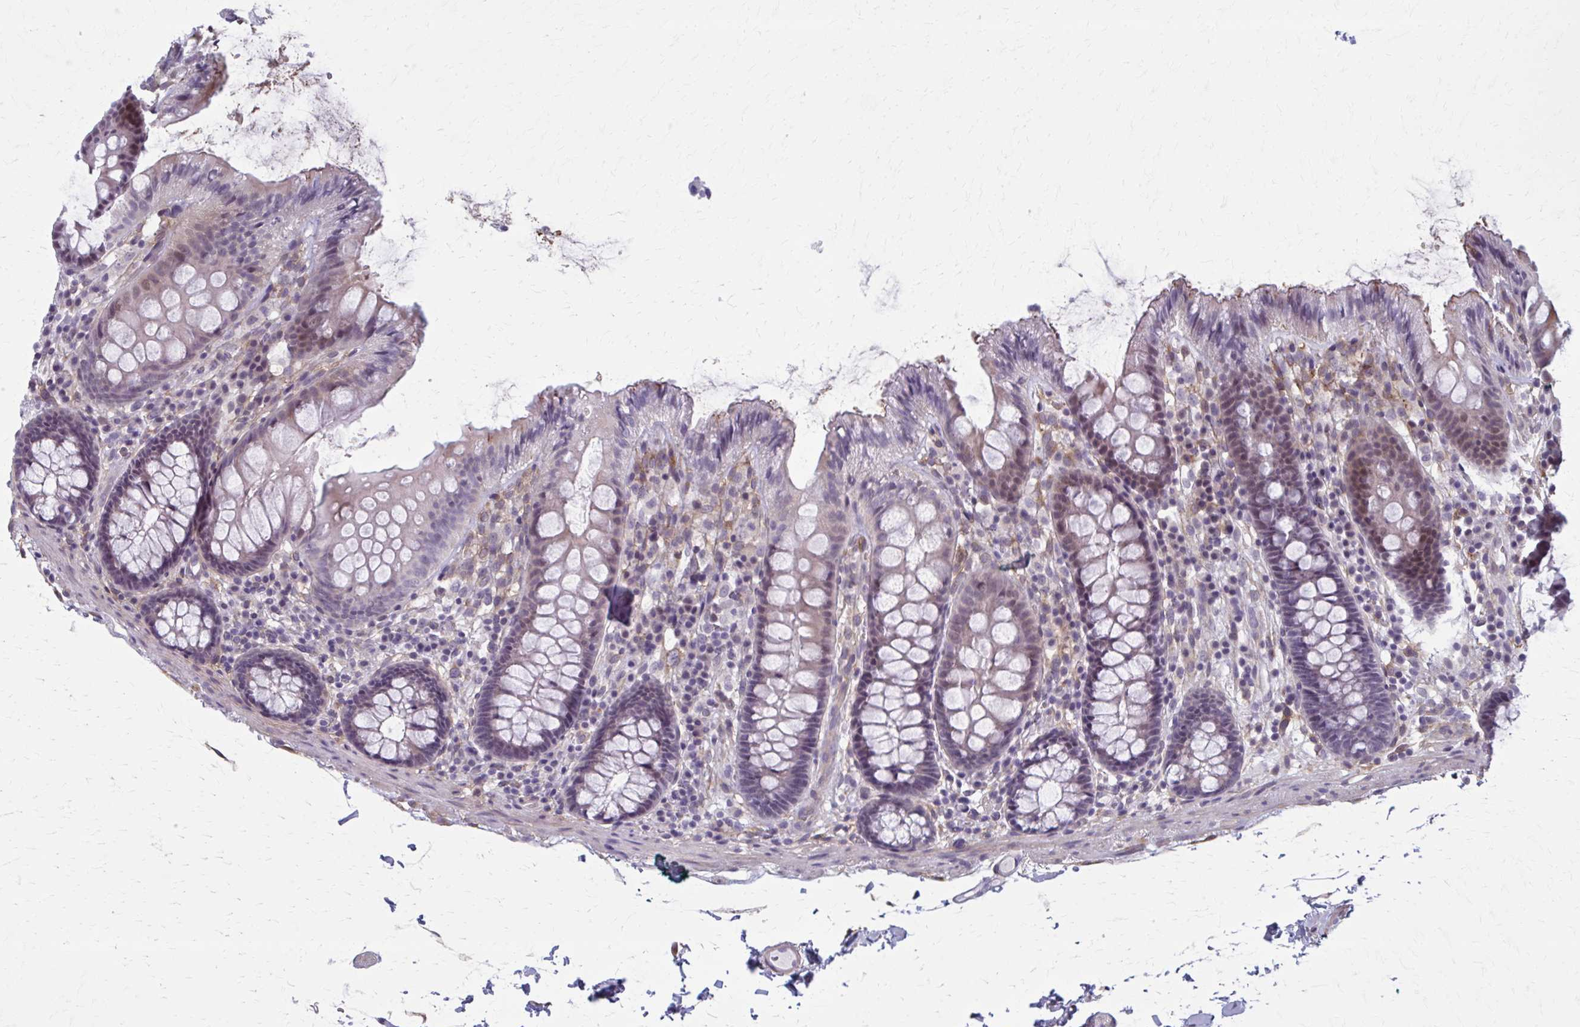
{"staining": {"intensity": "negative", "quantity": "none", "location": "none"}, "tissue": "colon", "cell_type": "Endothelial cells", "image_type": "normal", "snomed": [{"axis": "morphology", "description": "Normal tissue, NOS"}, {"axis": "topography", "description": "Colon"}], "caption": "Endothelial cells are negative for protein expression in normal human colon. The staining was performed using DAB to visualize the protein expression in brown, while the nuclei were stained in blue with hematoxylin (Magnification: 20x).", "gene": "NUMBL", "patient": {"sex": "male", "age": 84}}